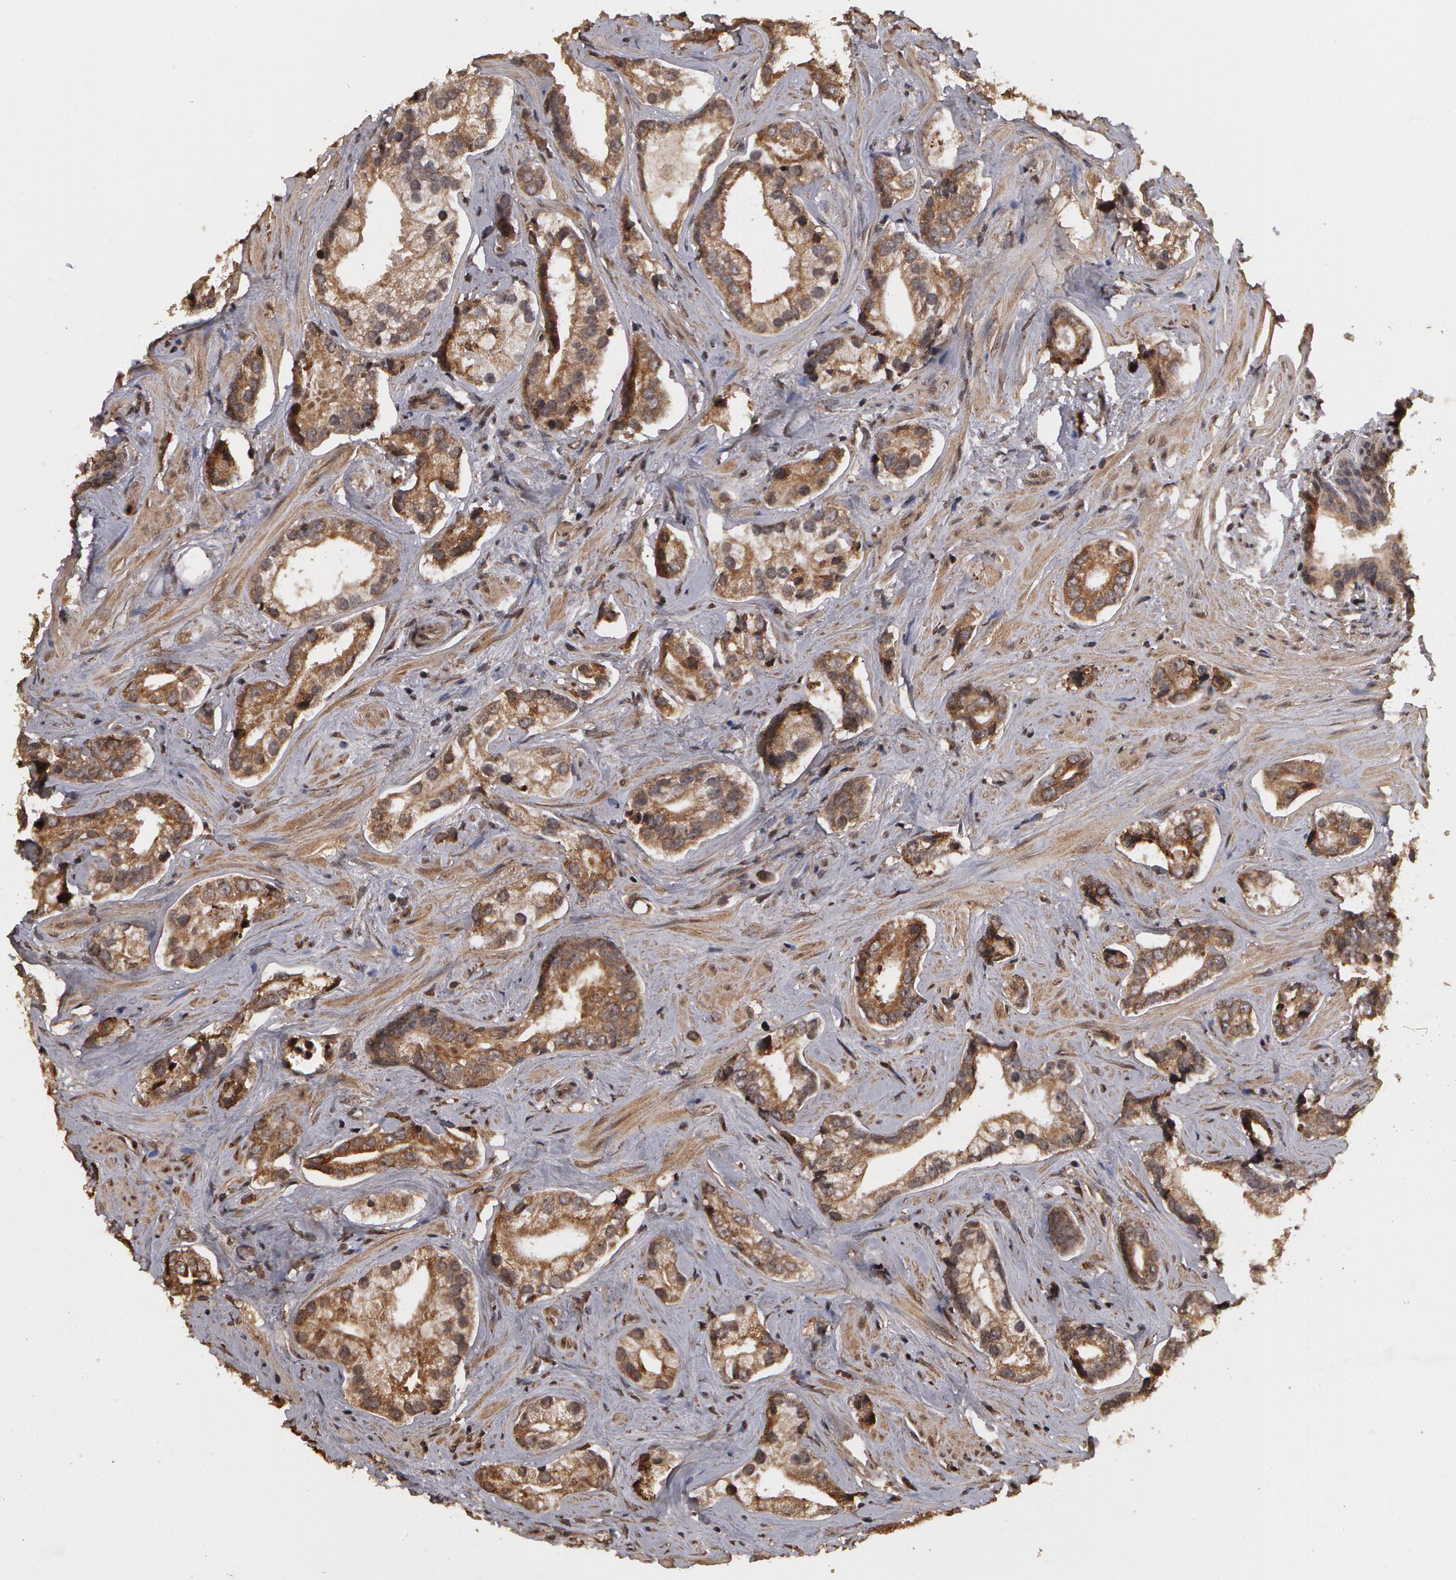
{"staining": {"intensity": "weak", "quantity": "25%-75%", "location": "cytoplasmic/membranous"}, "tissue": "prostate cancer", "cell_type": "Tumor cells", "image_type": "cancer", "snomed": [{"axis": "morphology", "description": "Adenocarcinoma, Medium grade"}, {"axis": "topography", "description": "Prostate"}], "caption": "This is a photomicrograph of immunohistochemistry (IHC) staining of adenocarcinoma (medium-grade) (prostate), which shows weak staining in the cytoplasmic/membranous of tumor cells.", "gene": "CALR", "patient": {"sex": "male", "age": 70}}